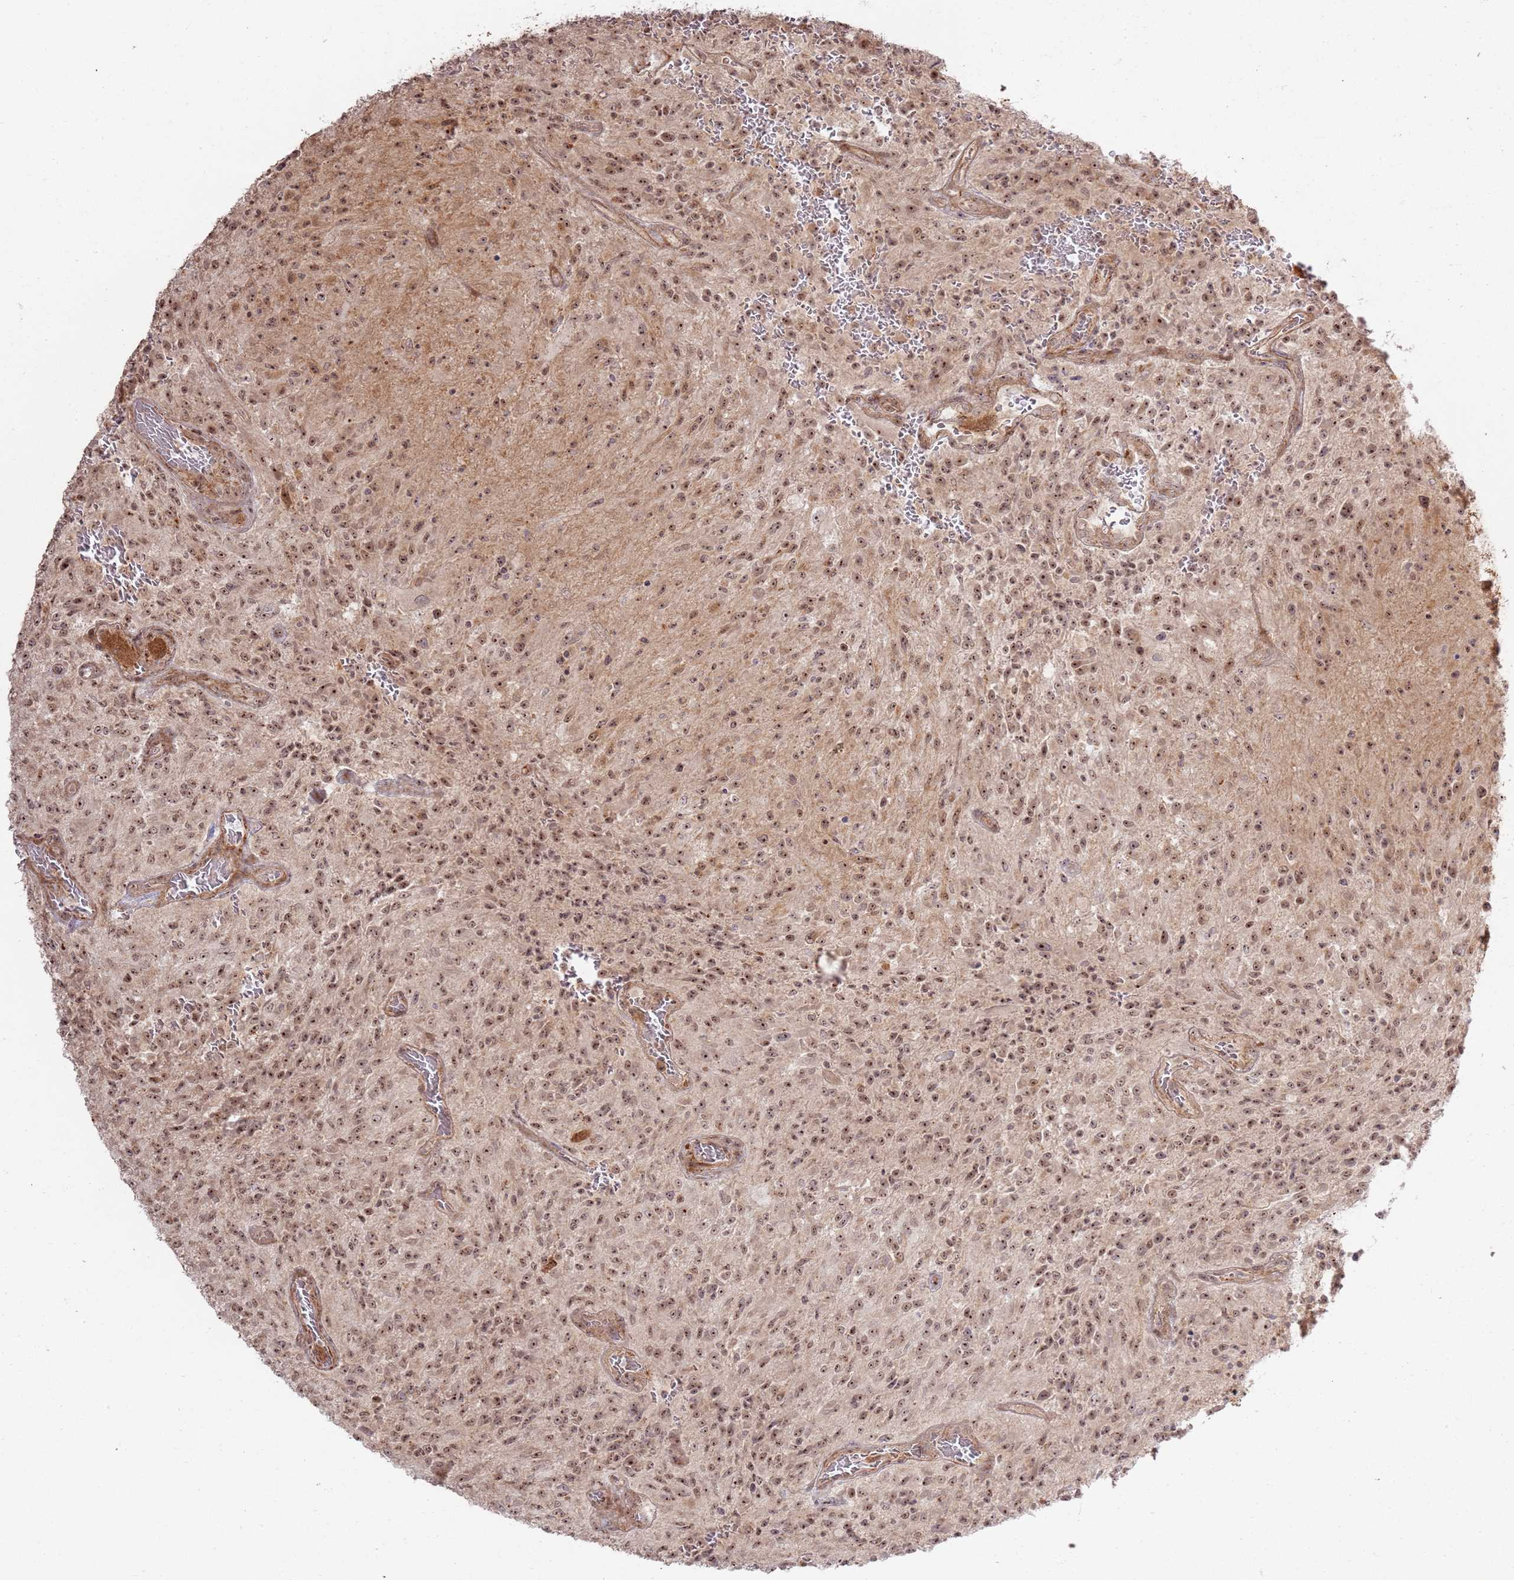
{"staining": {"intensity": "moderate", "quantity": ">75%", "location": "cytoplasmic/membranous,nuclear"}, "tissue": "glioma", "cell_type": "Tumor cells", "image_type": "cancer", "snomed": [{"axis": "morphology", "description": "Normal tissue, NOS"}, {"axis": "morphology", "description": "Glioma, malignant, High grade"}, {"axis": "topography", "description": "Cerebral cortex"}], "caption": "IHC staining of malignant high-grade glioma, which reveals medium levels of moderate cytoplasmic/membranous and nuclear staining in approximately >75% of tumor cells indicating moderate cytoplasmic/membranous and nuclear protein positivity. The staining was performed using DAB (3,3'-diaminobenzidine) (brown) for protein detection and nuclei were counterstained in hematoxylin (blue).", "gene": "CNPY1", "patient": {"sex": "male", "age": 56}}